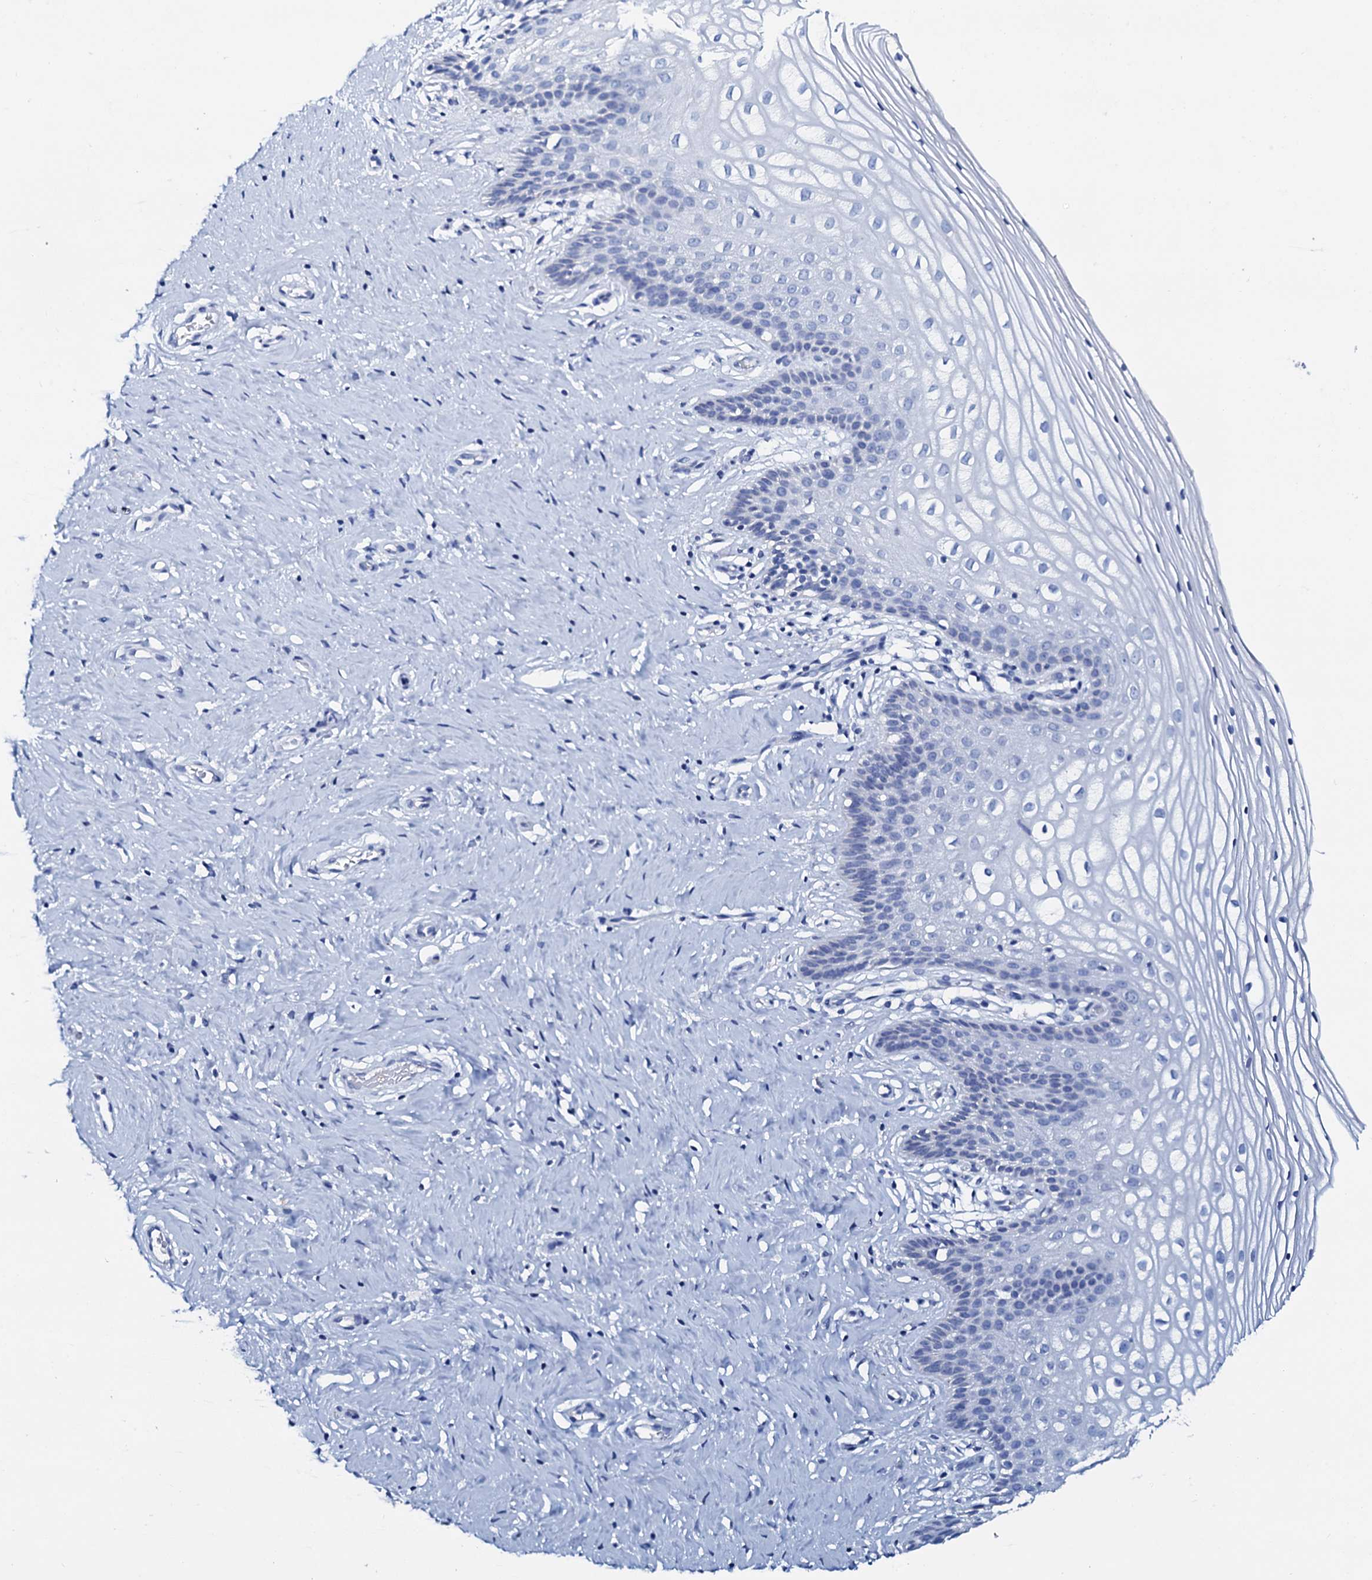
{"staining": {"intensity": "negative", "quantity": "none", "location": "none"}, "tissue": "cervix", "cell_type": "Glandular cells", "image_type": "normal", "snomed": [{"axis": "morphology", "description": "Normal tissue, NOS"}, {"axis": "topography", "description": "Cervix"}], "caption": "IHC of benign cervix shows no positivity in glandular cells.", "gene": "AMER2", "patient": {"sex": "female", "age": 33}}